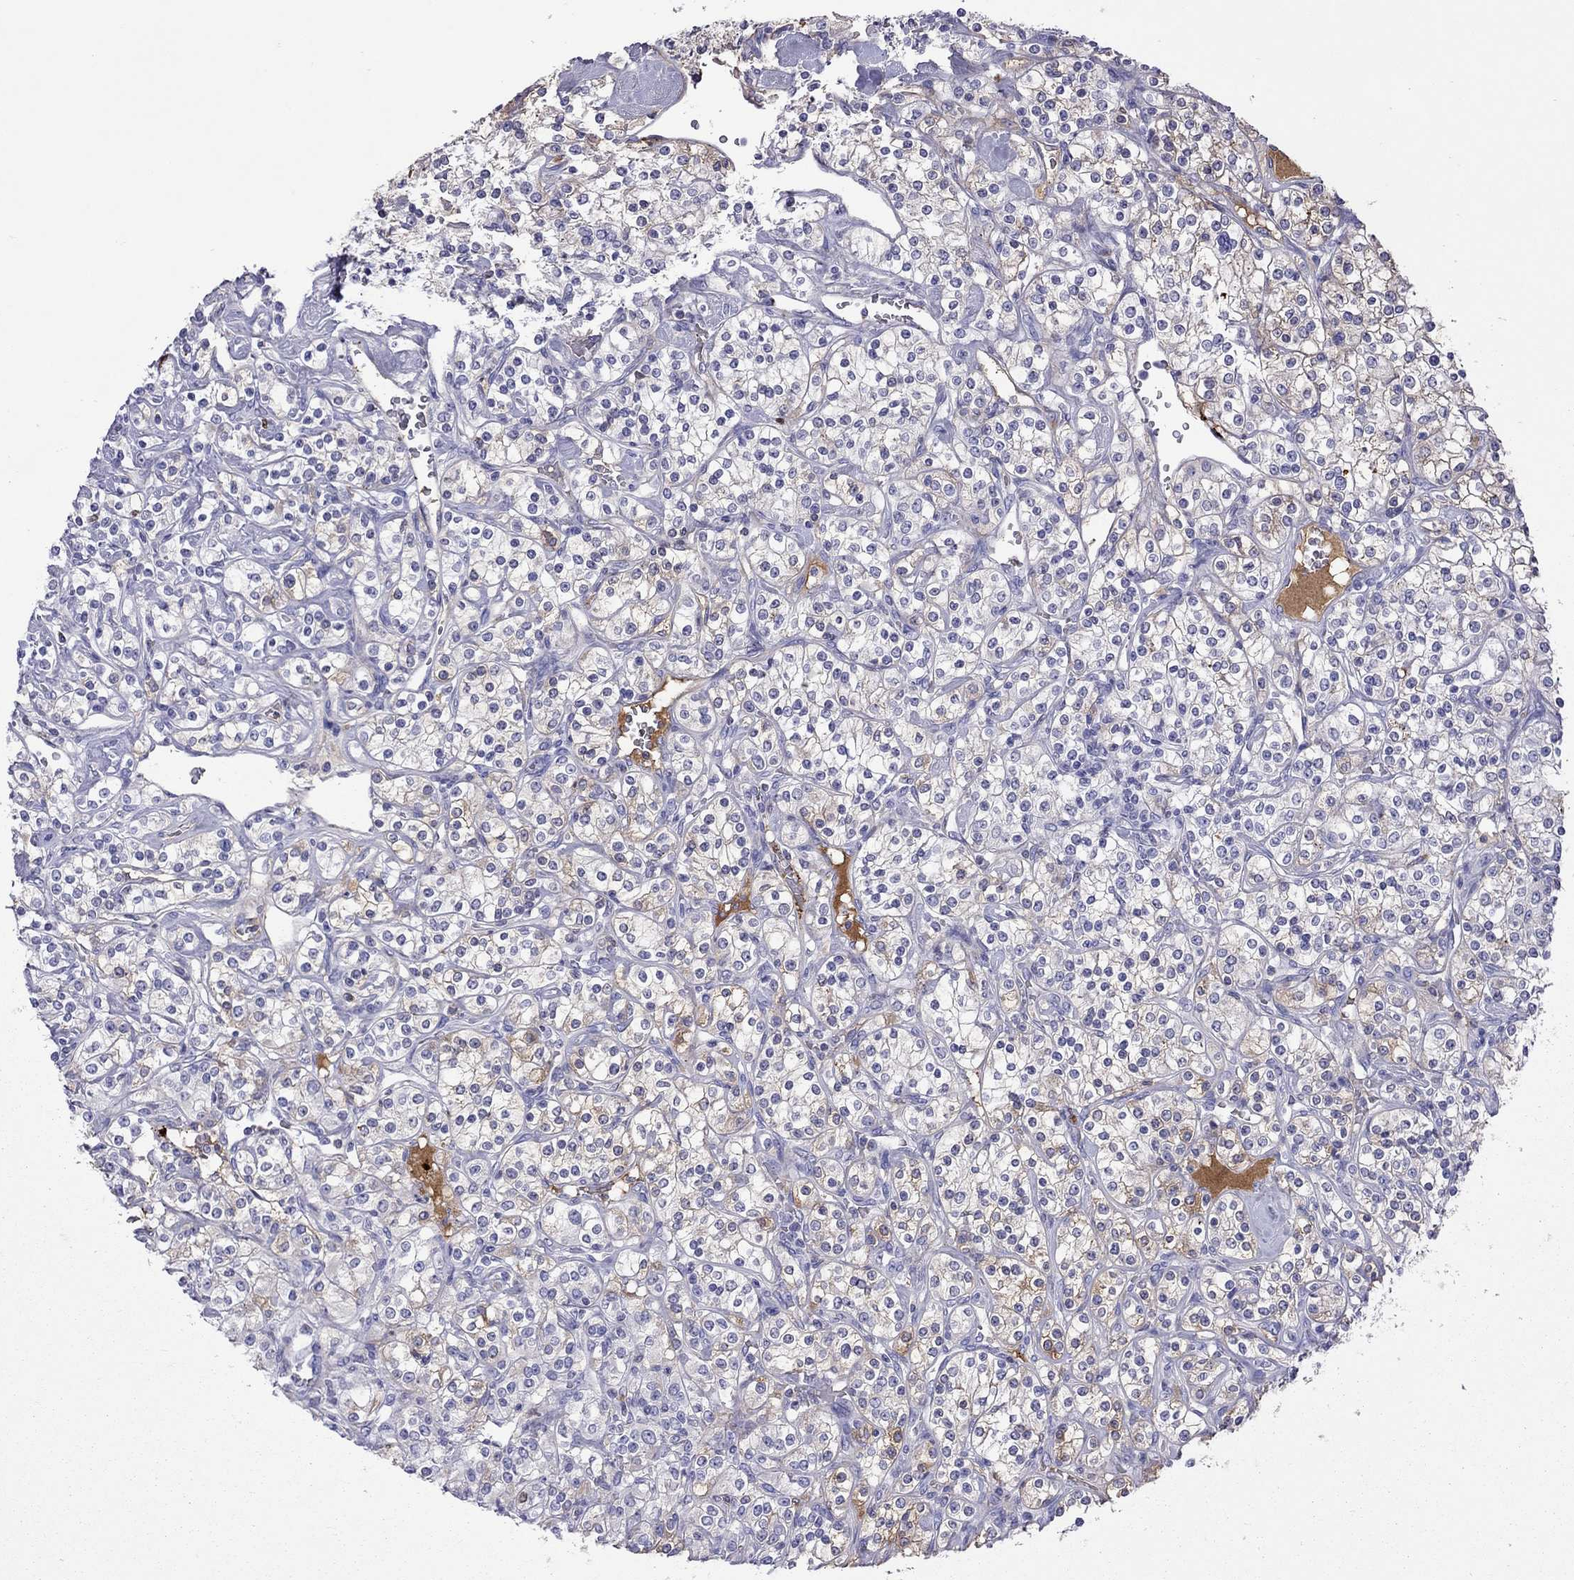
{"staining": {"intensity": "weak", "quantity": "<25%", "location": "cytoplasmic/membranous"}, "tissue": "renal cancer", "cell_type": "Tumor cells", "image_type": "cancer", "snomed": [{"axis": "morphology", "description": "Adenocarcinoma, NOS"}, {"axis": "topography", "description": "Kidney"}], "caption": "Immunohistochemical staining of human renal cancer demonstrates no significant staining in tumor cells.", "gene": "SERPINA3", "patient": {"sex": "male", "age": 77}}